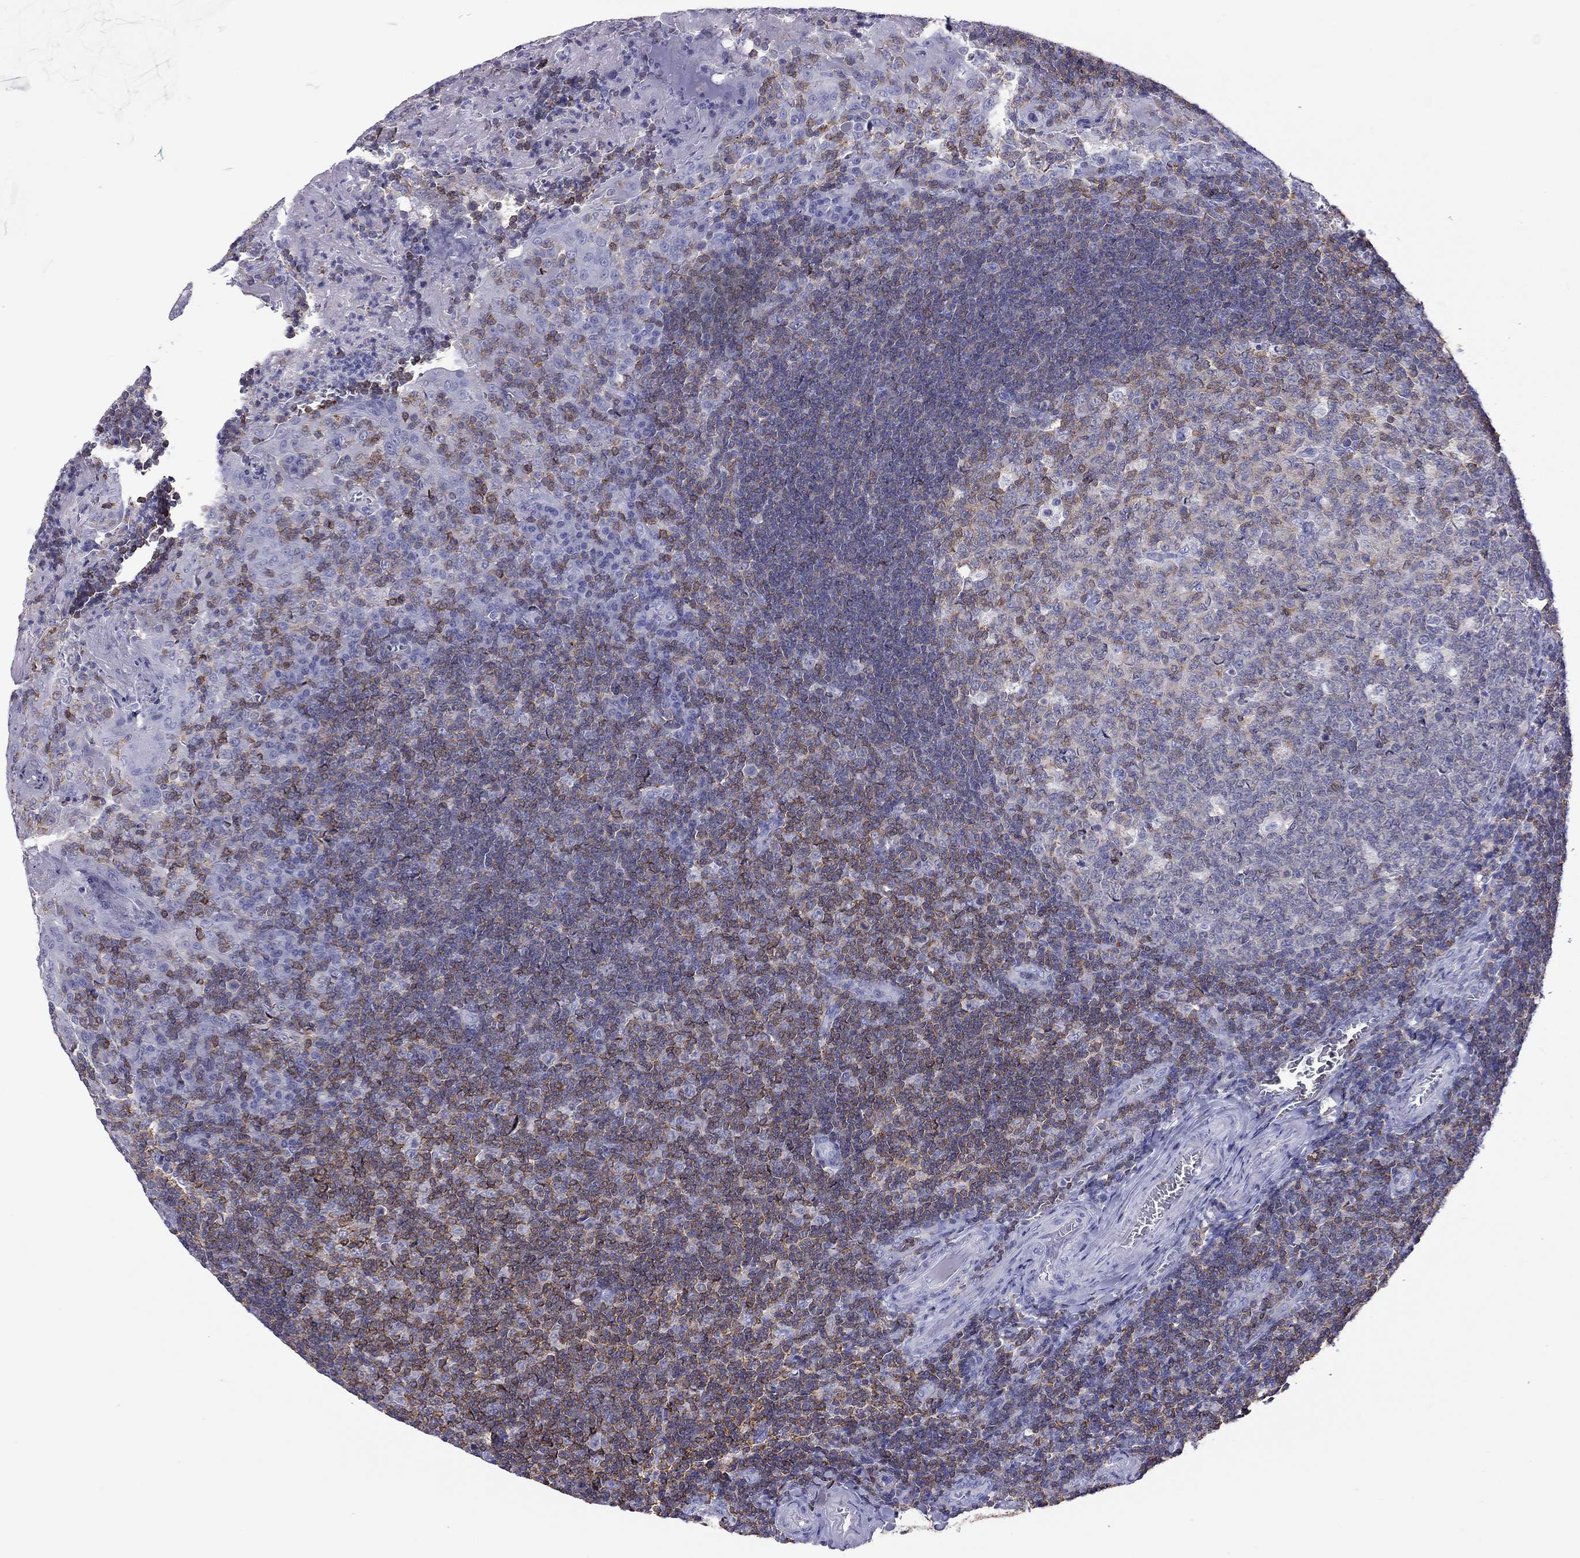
{"staining": {"intensity": "strong", "quantity": "<25%", "location": "cytoplasmic/membranous"}, "tissue": "tonsil", "cell_type": "Germinal center cells", "image_type": "normal", "snomed": [{"axis": "morphology", "description": "Normal tissue, NOS"}, {"axis": "topography", "description": "Tonsil"}], "caption": "Immunohistochemical staining of normal human tonsil exhibits <25% levels of strong cytoplasmic/membranous protein expression in approximately <25% of germinal center cells. (DAB IHC, brown staining for protein, blue staining for nuclei).", "gene": "ENSG00000288637", "patient": {"sex": "female", "age": 12}}